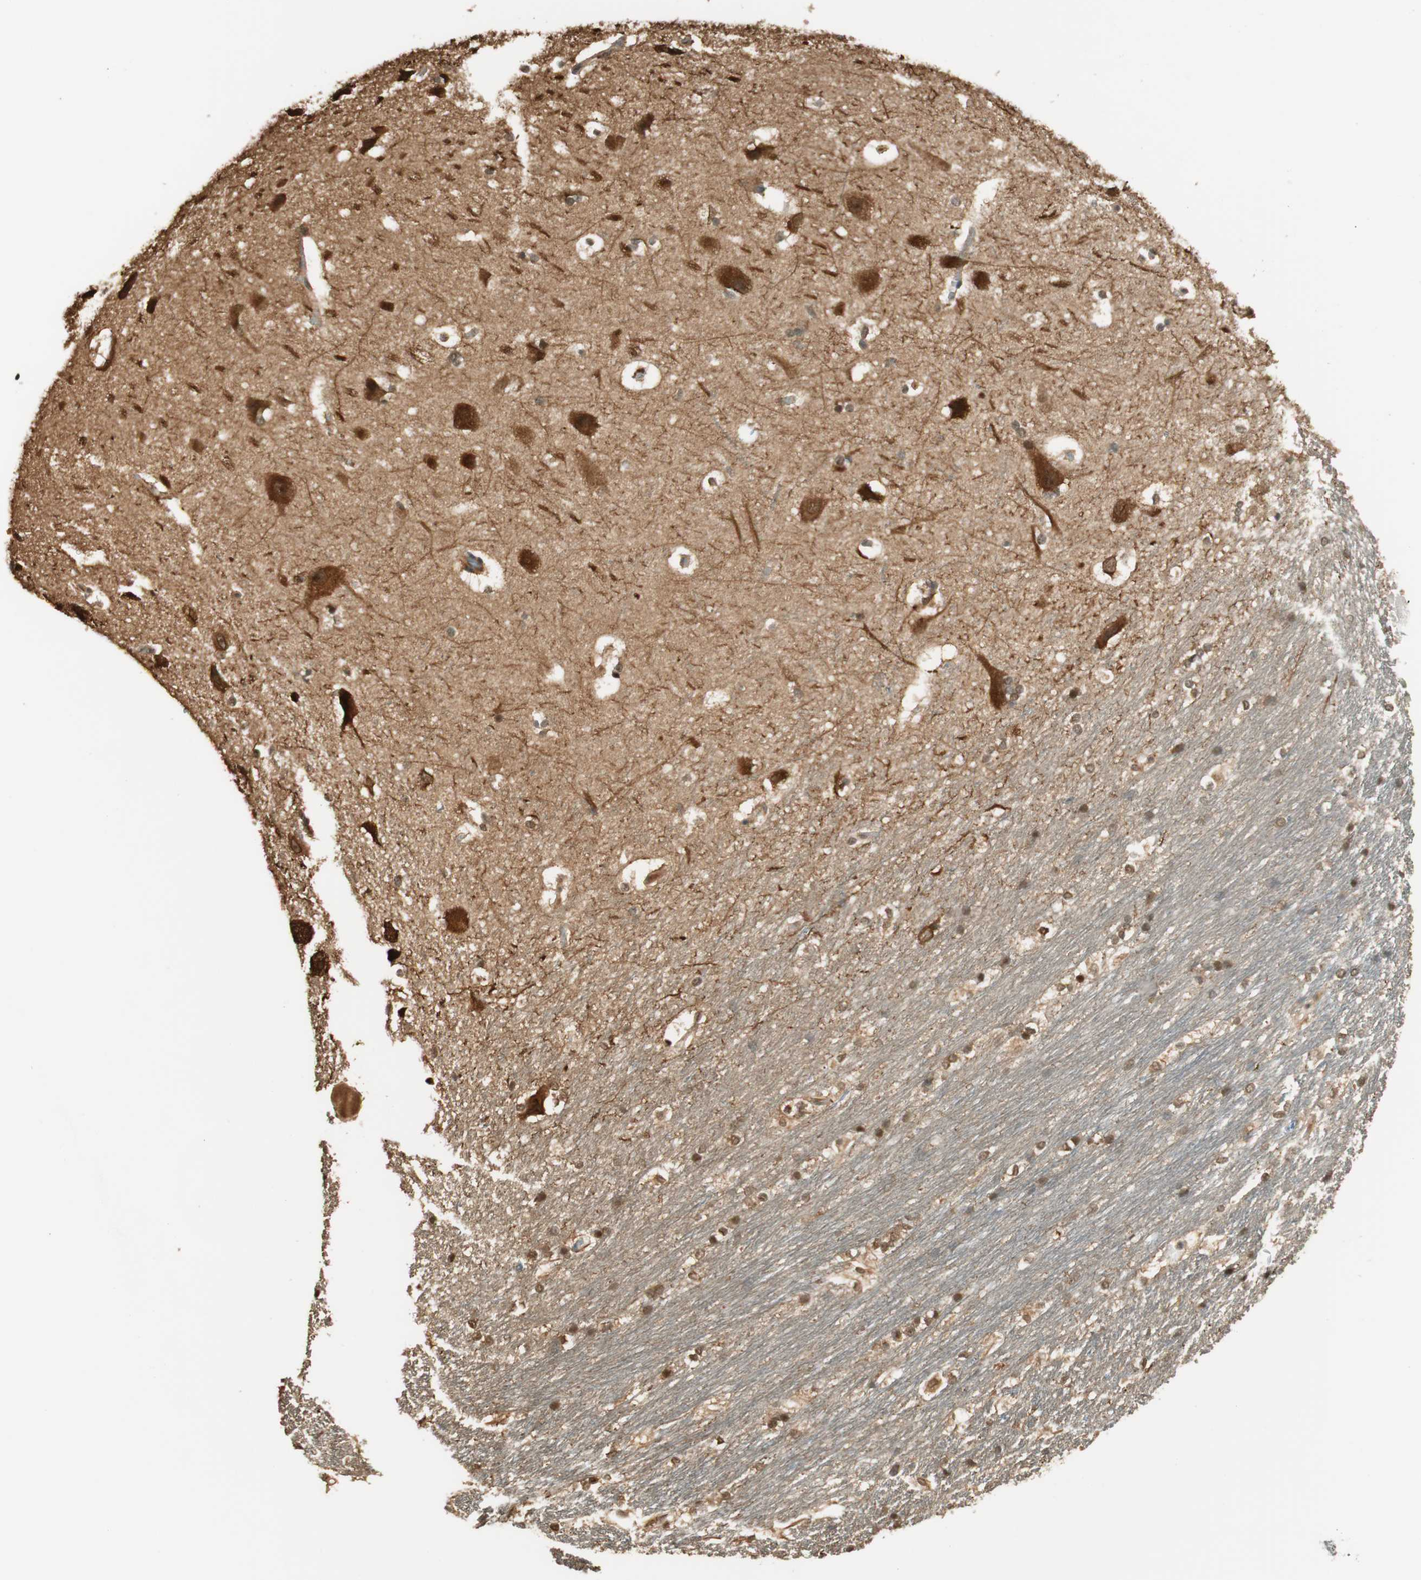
{"staining": {"intensity": "moderate", "quantity": ">75%", "location": "cytoplasmic/membranous,nuclear"}, "tissue": "hippocampus", "cell_type": "Glial cells", "image_type": "normal", "snomed": [{"axis": "morphology", "description": "Normal tissue, NOS"}, {"axis": "topography", "description": "Hippocampus"}], "caption": "Benign hippocampus was stained to show a protein in brown. There is medium levels of moderate cytoplasmic/membranous,nuclear expression in about >75% of glial cells.", "gene": "ENSG00000268870", "patient": {"sex": "female", "age": 19}}